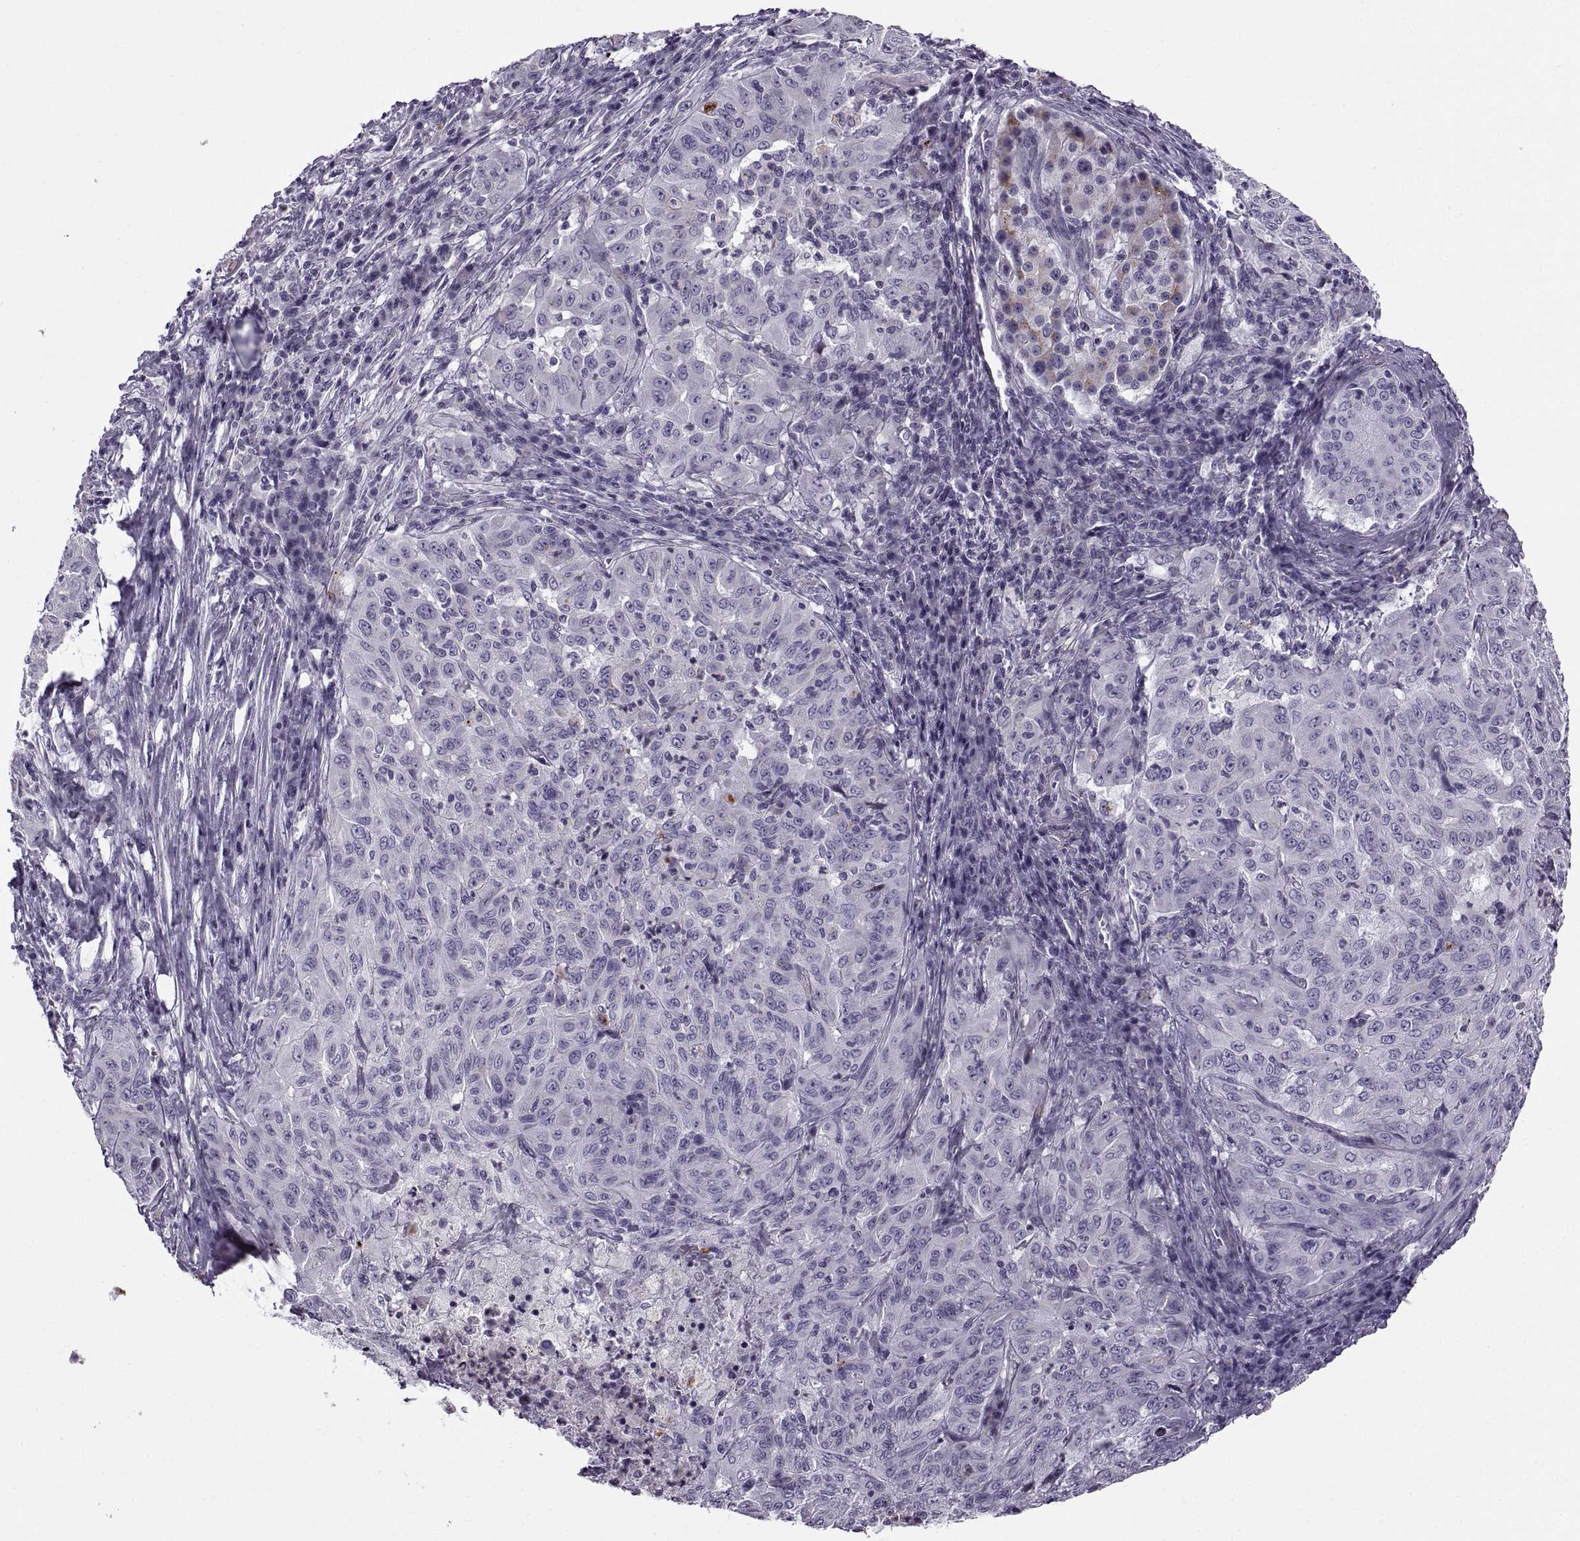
{"staining": {"intensity": "negative", "quantity": "none", "location": "none"}, "tissue": "pancreatic cancer", "cell_type": "Tumor cells", "image_type": "cancer", "snomed": [{"axis": "morphology", "description": "Adenocarcinoma, NOS"}, {"axis": "topography", "description": "Pancreas"}], "caption": "Tumor cells are negative for brown protein staining in pancreatic cancer. (Stains: DAB (3,3'-diaminobenzidine) immunohistochemistry with hematoxylin counter stain, Microscopy: brightfield microscopy at high magnification).", "gene": "CALCR", "patient": {"sex": "male", "age": 63}}